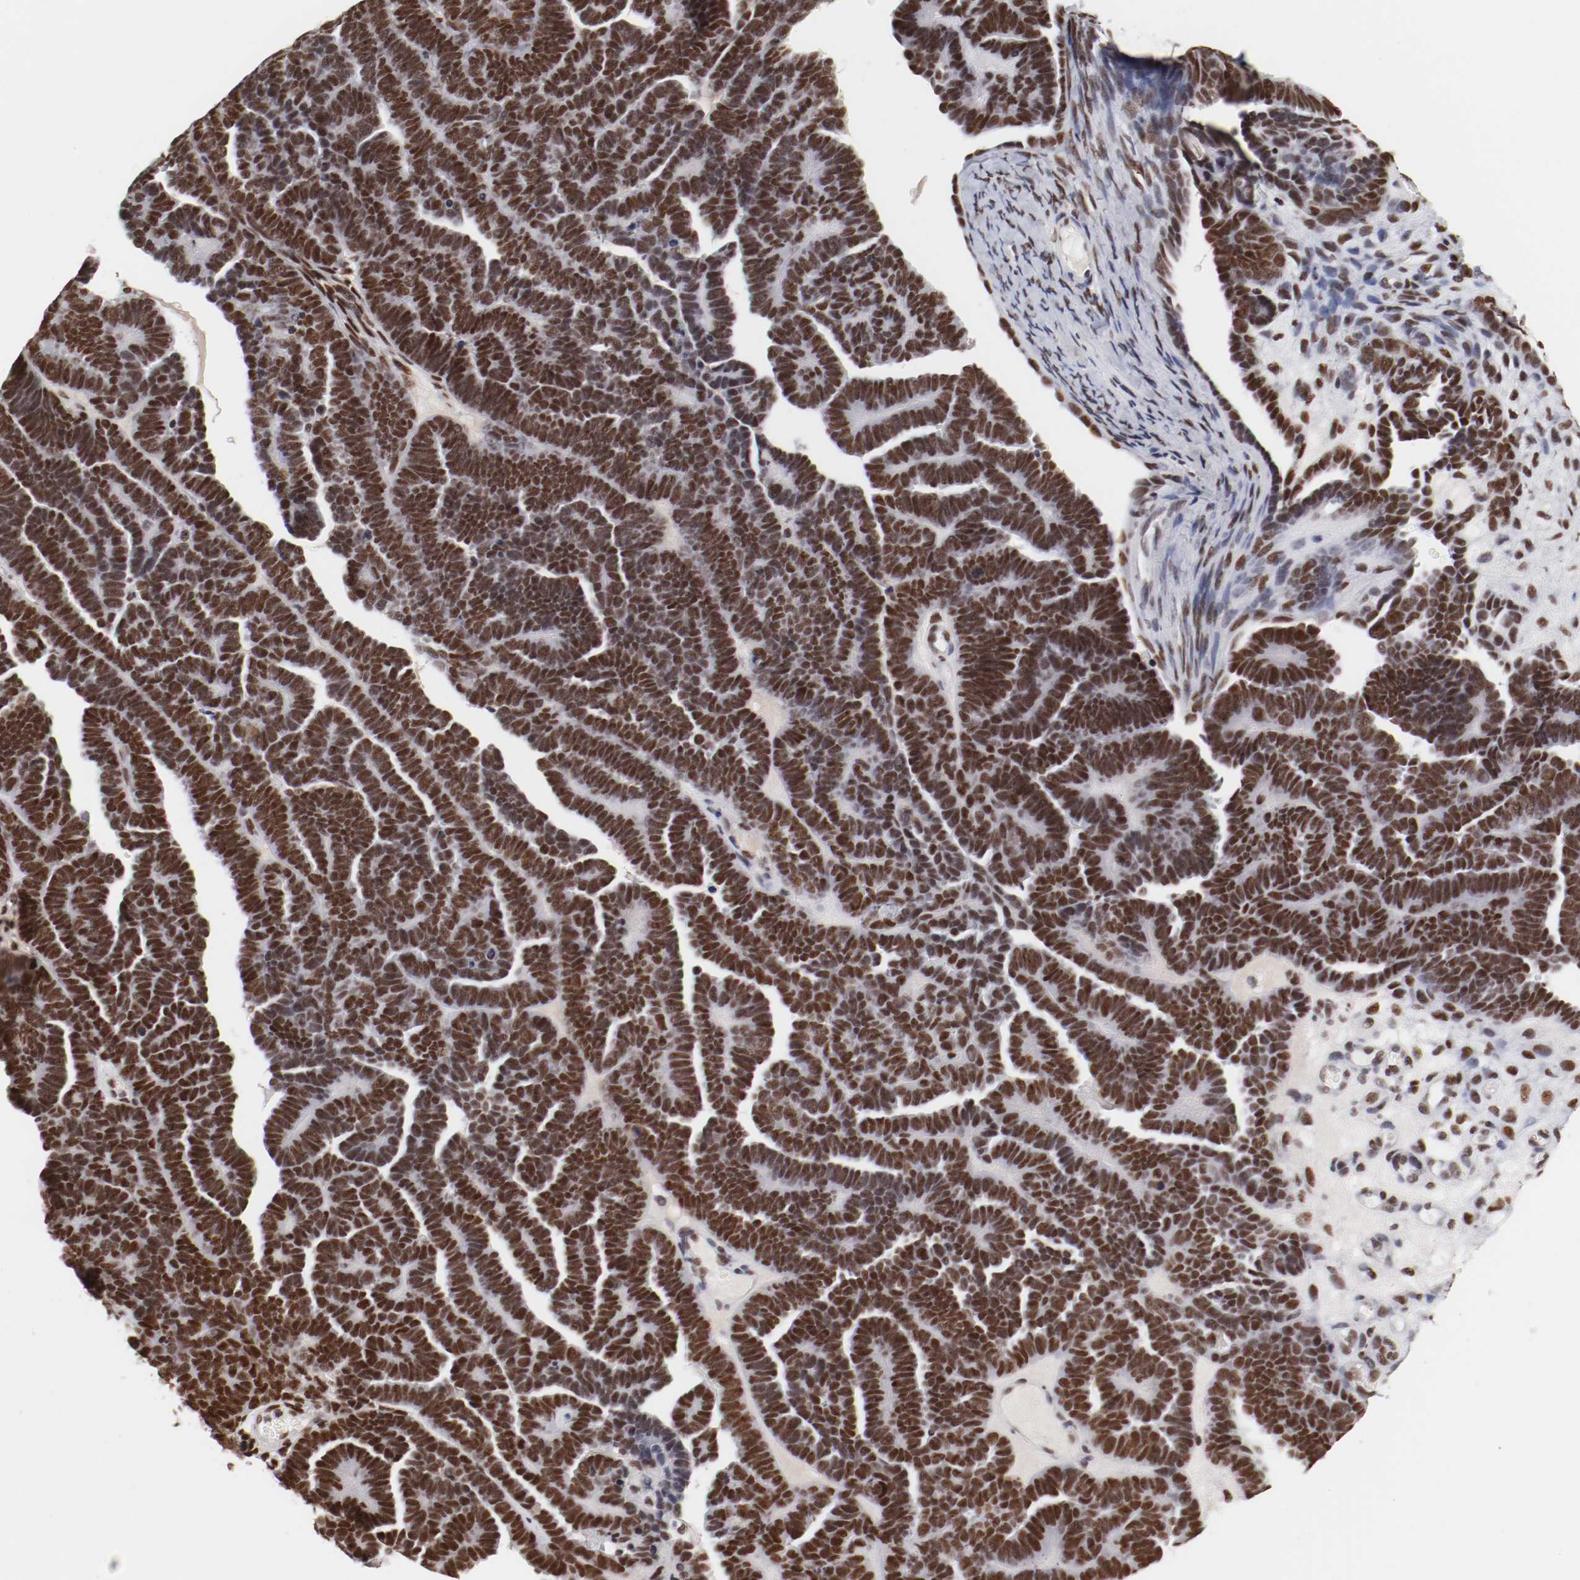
{"staining": {"intensity": "strong", "quantity": ">75%", "location": "nuclear"}, "tissue": "endometrial cancer", "cell_type": "Tumor cells", "image_type": "cancer", "snomed": [{"axis": "morphology", "description": "Neoplasm, malignant, NOS"}, {"axis": "topography", "description": "Endometrium"}], "caption": "IHC histopathology image of neoplasm (malignant) (endometrial) stained for a protein (brown), which exhibits high levels of strong nuclear positivity in about >75% of tumor cells.", "gene": "TP53BP1", "patient": {"sex": "female", "age": 74}}